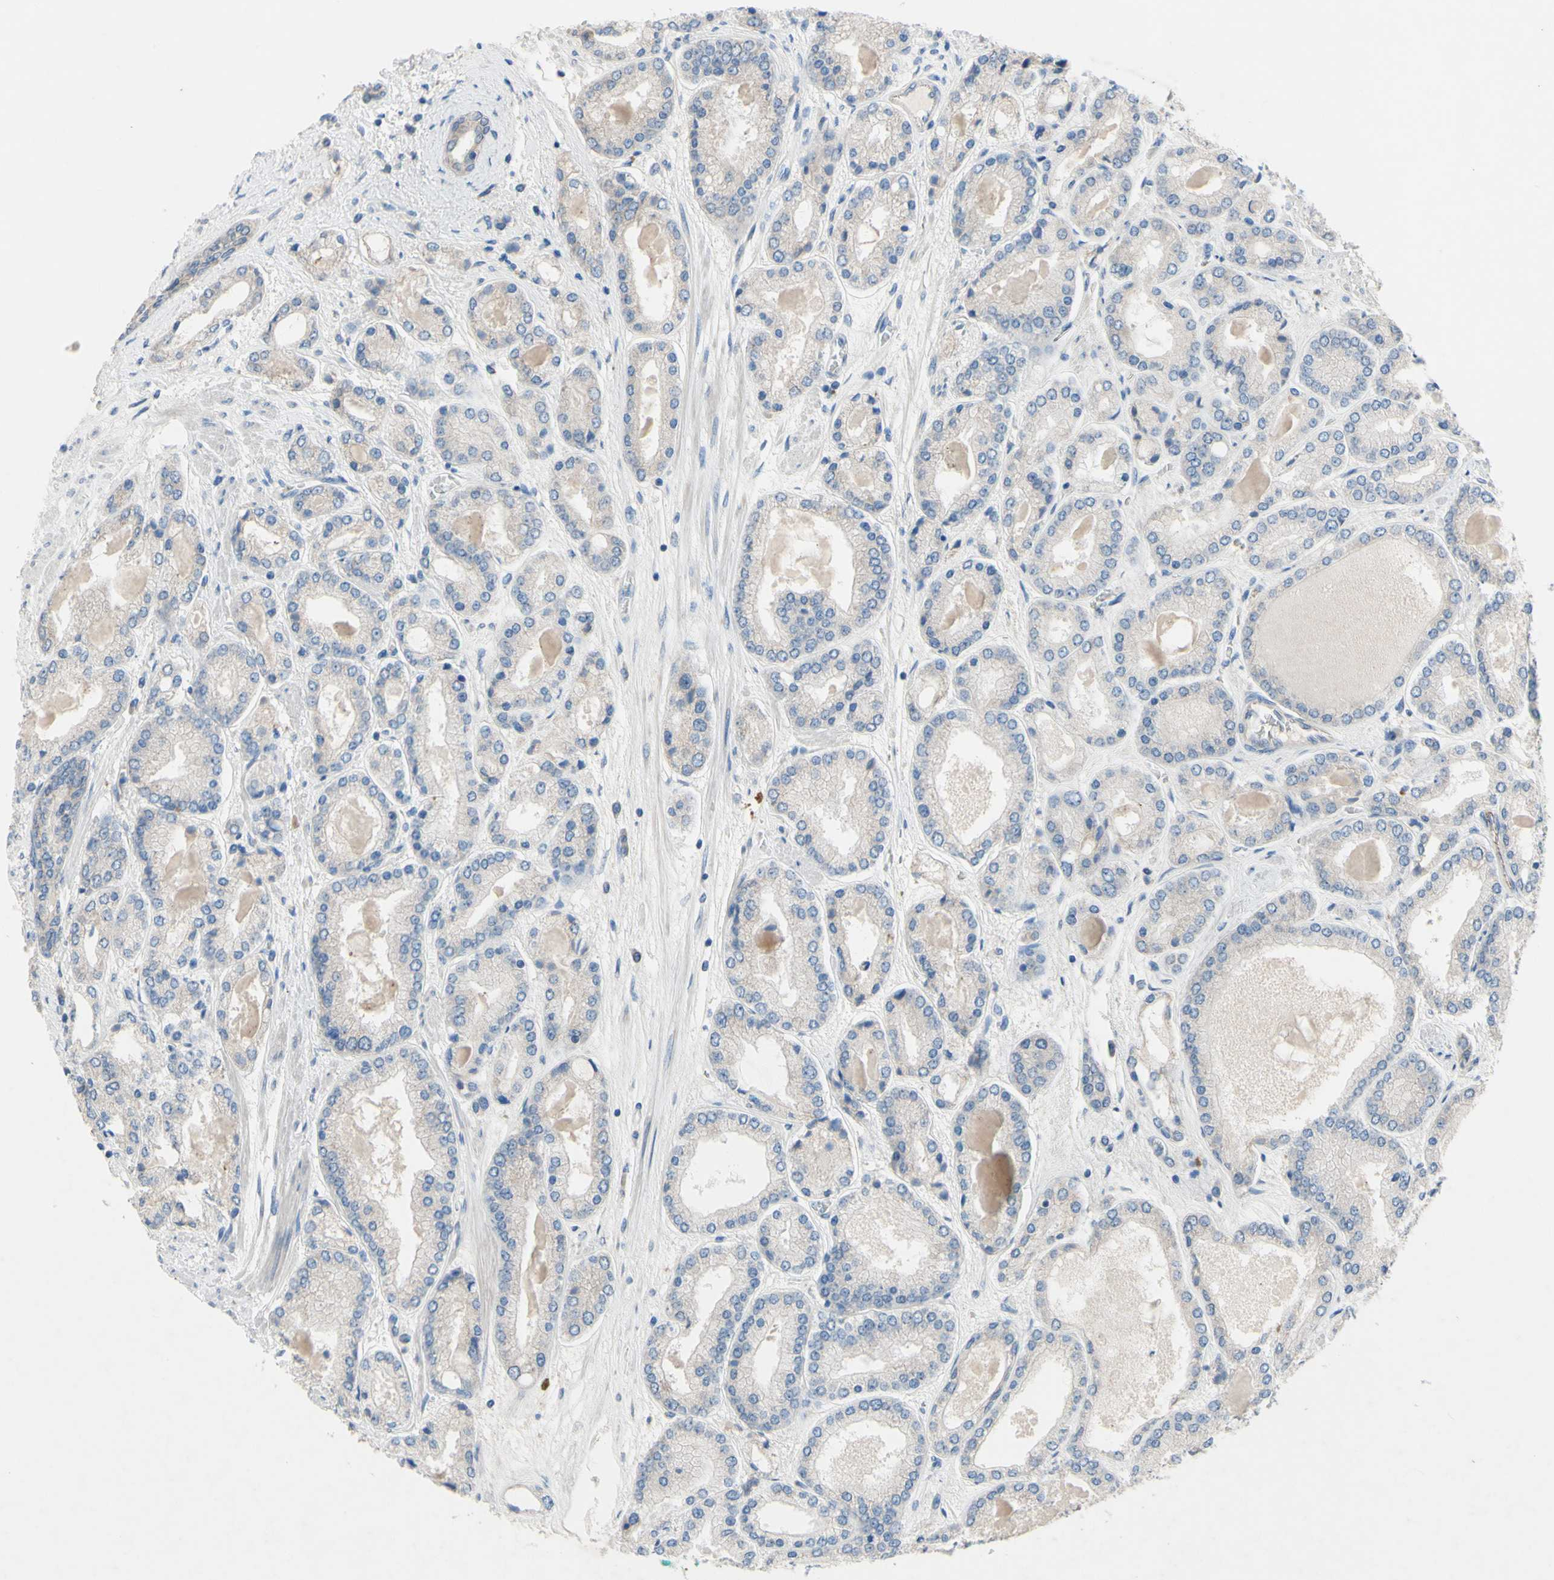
{"staining": {"intensity": "weak", "quantity": "<25%", "location": "cytoplasmic/membranous"}, "tissue": "prostate cancer", "cell_type": "Tumor cells", "image_type": "cancer", "snomed": [{"axis": "morphology", "description": "Adenocarcinoma, High grade"}, {"axis": "topography", "description": "Prostate"}], "caption": "An immunohistochemistry (IHC) image of prostate cancer (high-grade adenocarcinoma) is shown. There is no staining in tumor cells of prostate cancer (high-grade adenocarcinoma). Brightfield microscopy of immunohistochemistry stained with DAB (brown) and hematoxylin (blue), captured at high magnification.", "gene": "CDCP1", "patient": {"sex": "male", "age": 59}}